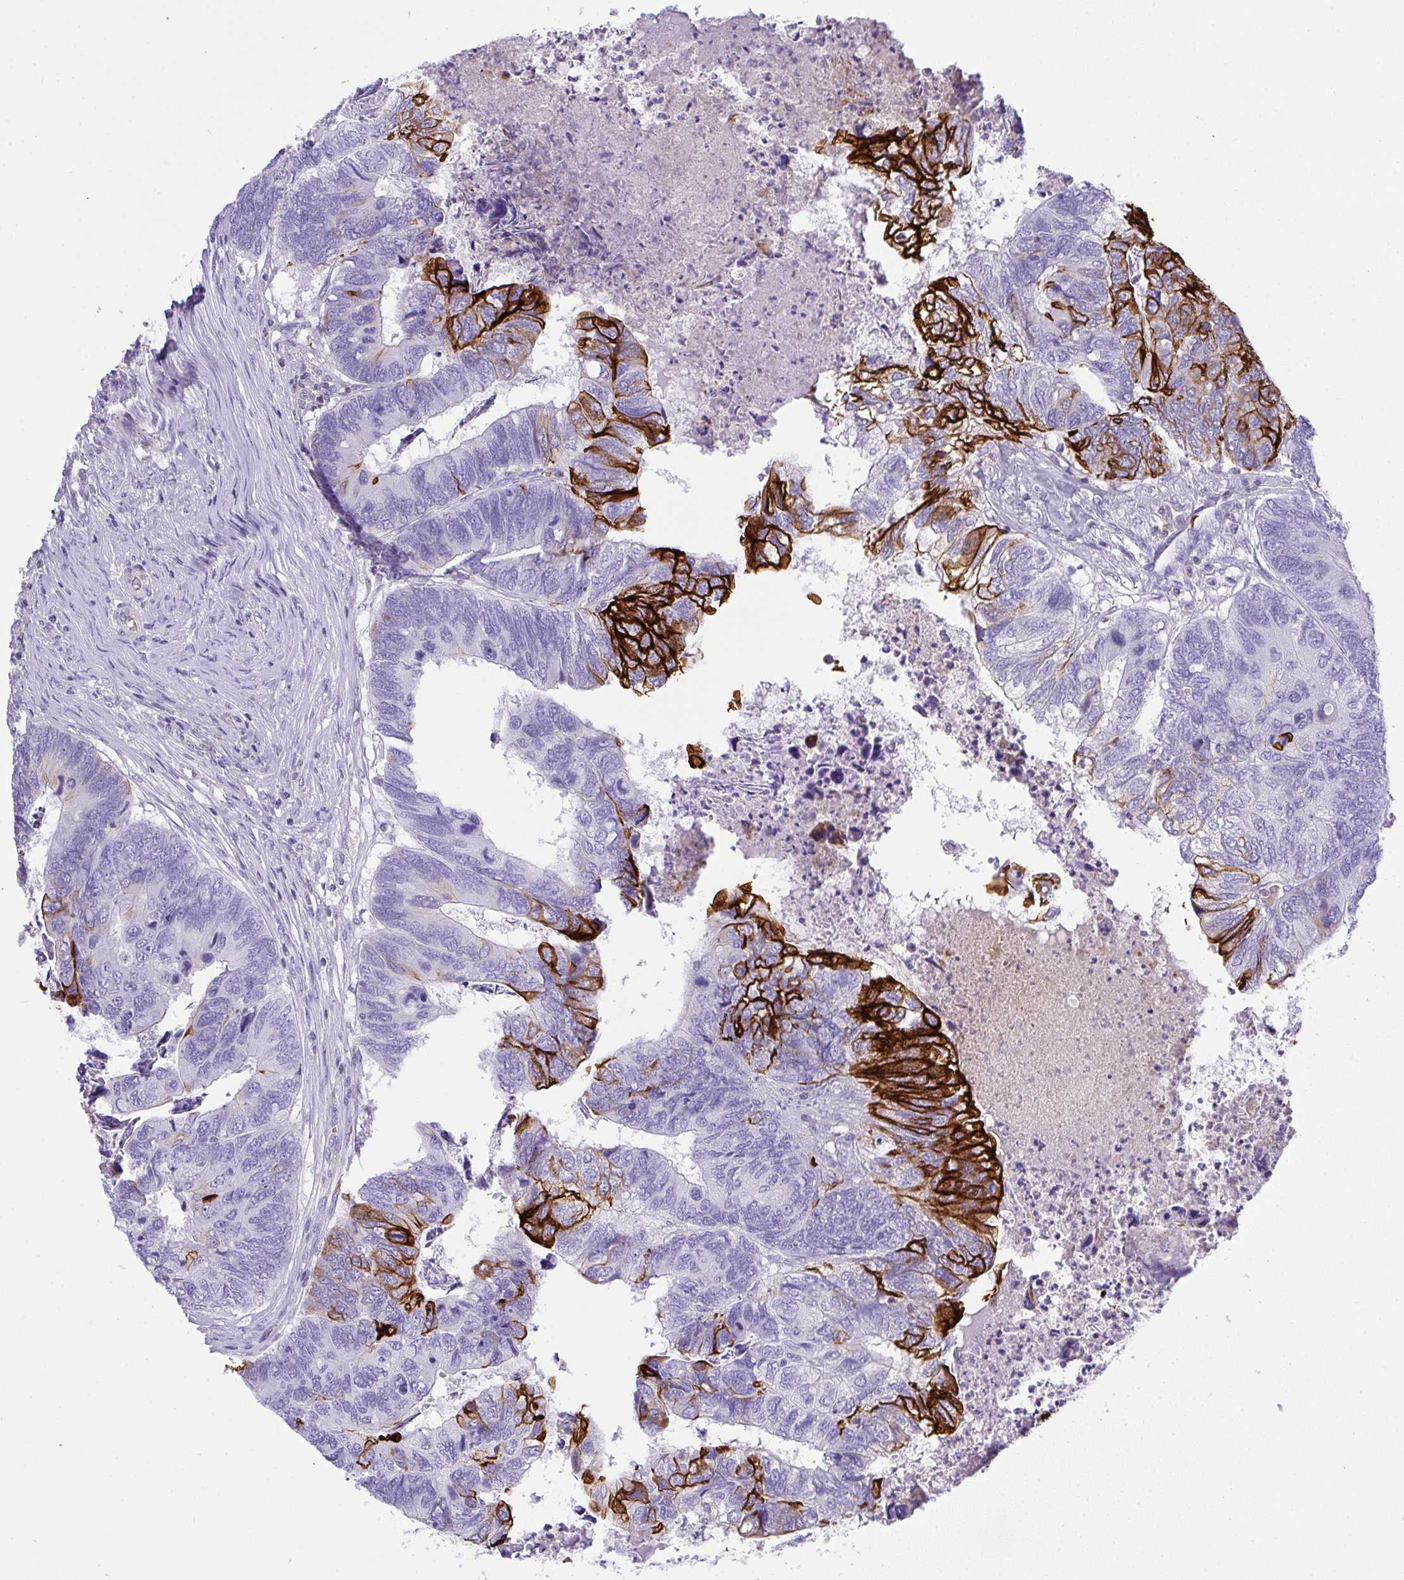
{"staining": {"intensity": "strong", "quantity": "<25%", "location": "cytoplasmic/membranous"}, "tissue": "colorectal cancer", "cell_type": "Tumor cells", "image_type": "cancer", "snomed": [{"axis": "morphology", "description": "Adenocarcinoma, NOS"}, {"axis": "topography", "description": "Colon"}], "caption": "Tumor cells exhibit medium levels of strong cytoplasmic/membranous staining in about <25% of cells in human colorectal adenocarcinoma.", "gene": "TNFAIP8", "patient": {"sex": "female", "age": 67}}